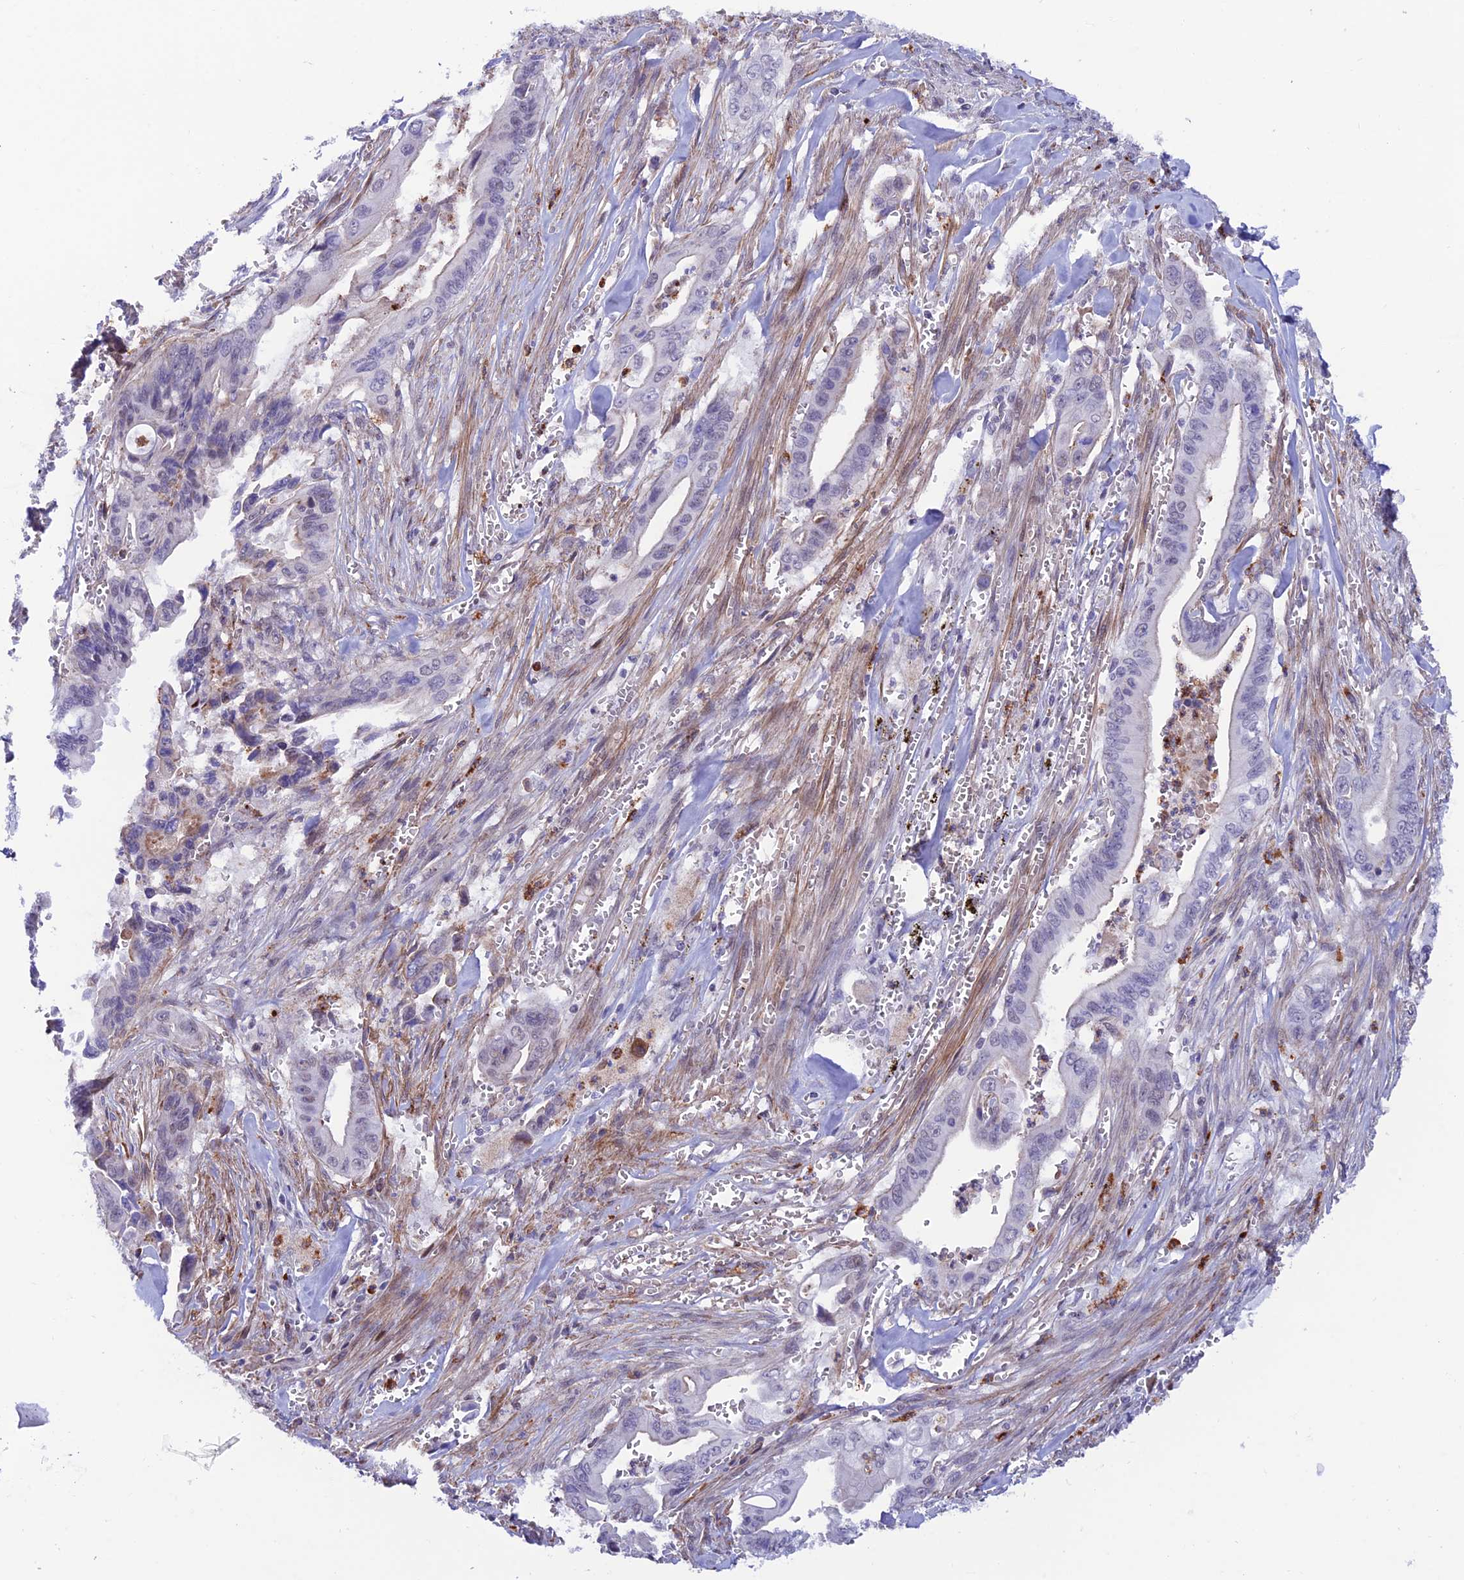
{"staining": {"intensity": "negative", "quantity": "none", "location": "none"}, "tissue": "pancreatic cancer", "cell_type": "Tumor cells", "image_type": "cancer", "snomed": [{"axis": "morphology", "description": "Adenocarcinoma, NOS"}, {"axis": "topography", "description": "Pancreas"}], "caption": "Immunohistochemistry (IHC) histopathology image of neoplastic tissue: pancreatic cancer stained with DAB exhibits no significant protein positivity in tumor cells. (DAB IHC with hematoxylin counter stain).", "gene": "COL6A6", "patient": {"sex": "male", "age": 59}}